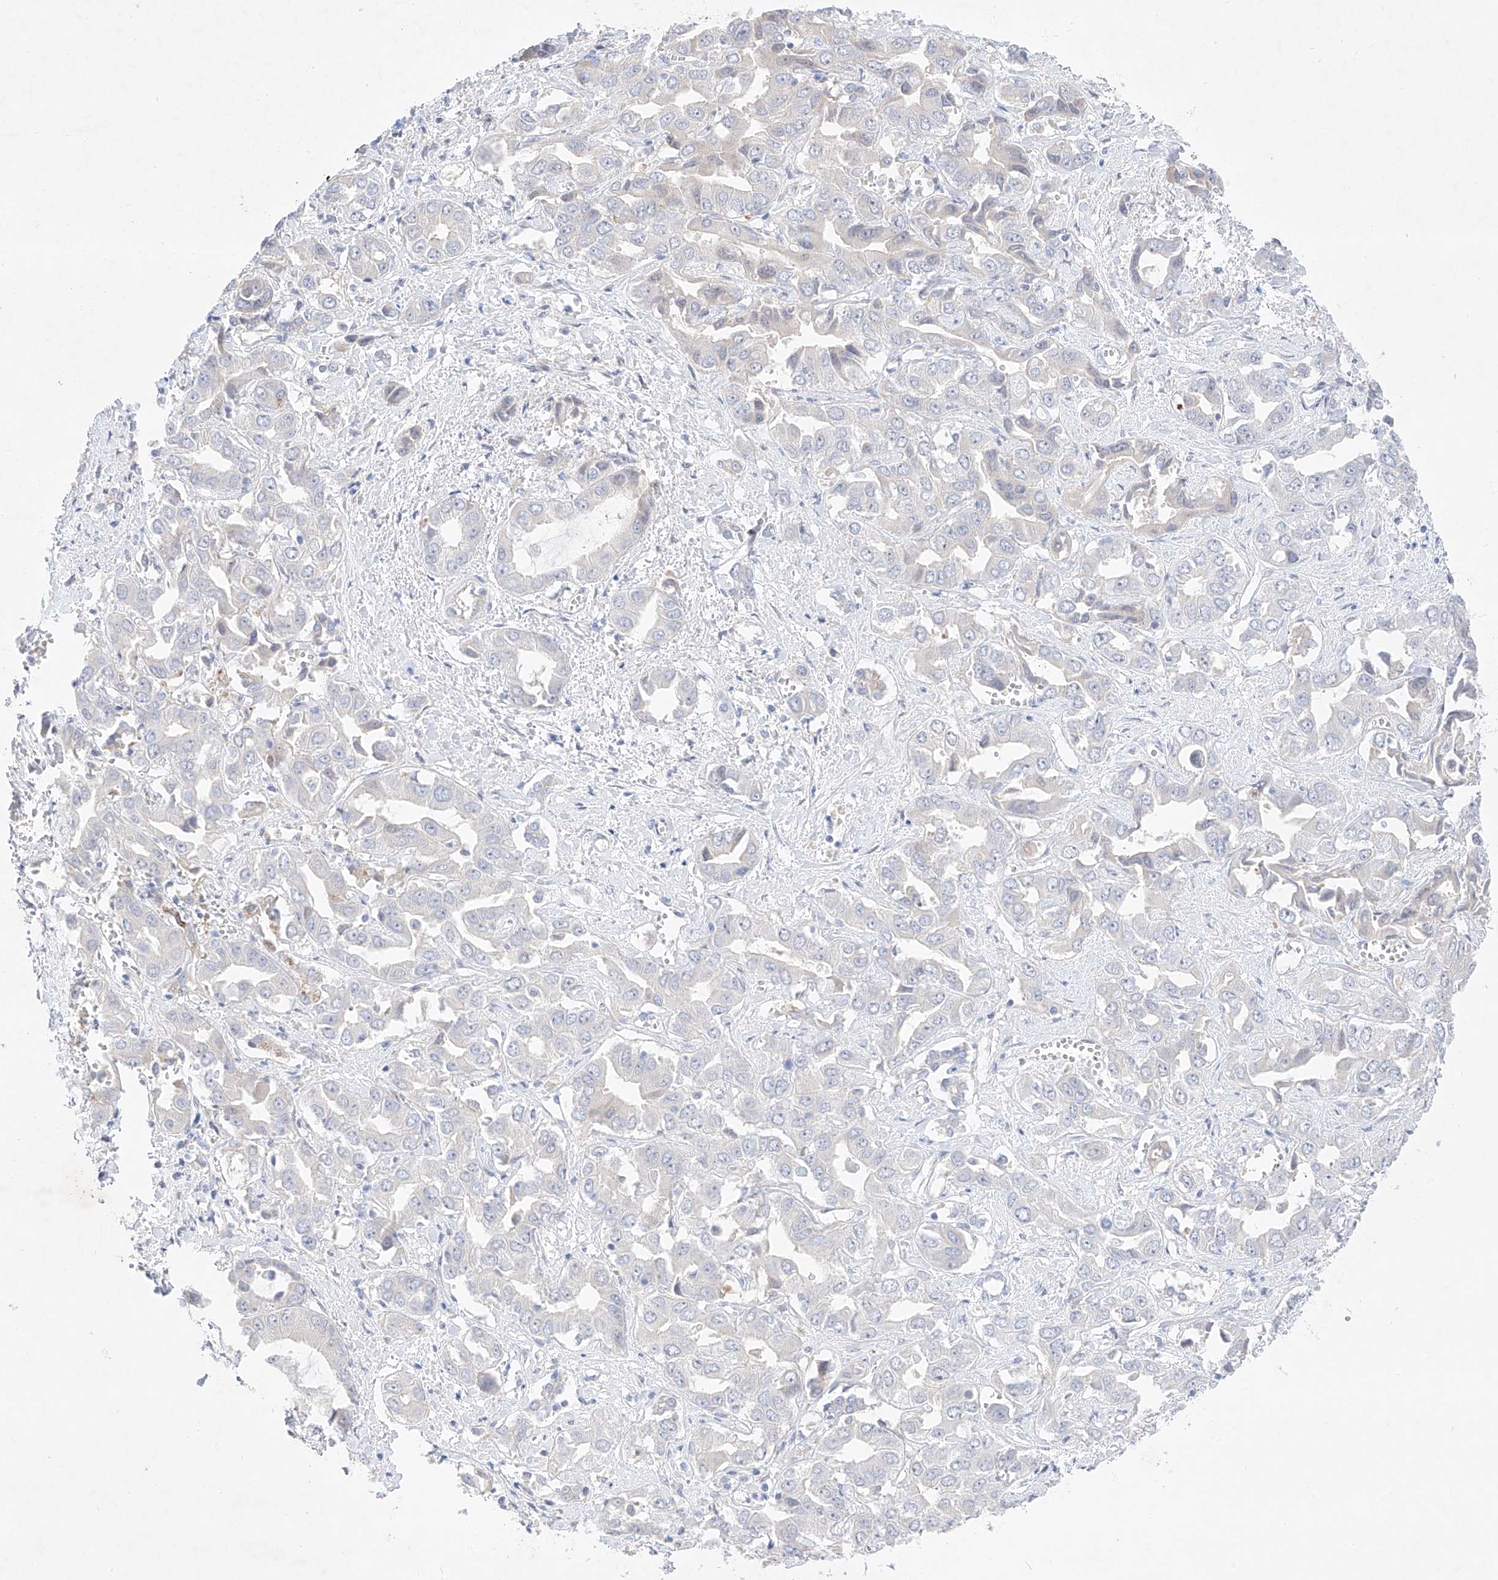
{"staining": {"intensity": "negative", "quantity": "none", "location": "none"}, "tissue": "liver cancer", "cell_type": "Tumor cells", "image_type": "cancer", "snomed": [{"axis": "morphology", "description": "Cholangiocarcinoma"}, {"axis": "topography", "description": "Liver"}], "caption": "Immunohistochemistry (IHC) histopathology image of liver cancer stained for a protein (brown), which displays no expression in tumor cells.", "gene": "IL22RA2", "patient": {"sex": "female", "age": 52}}